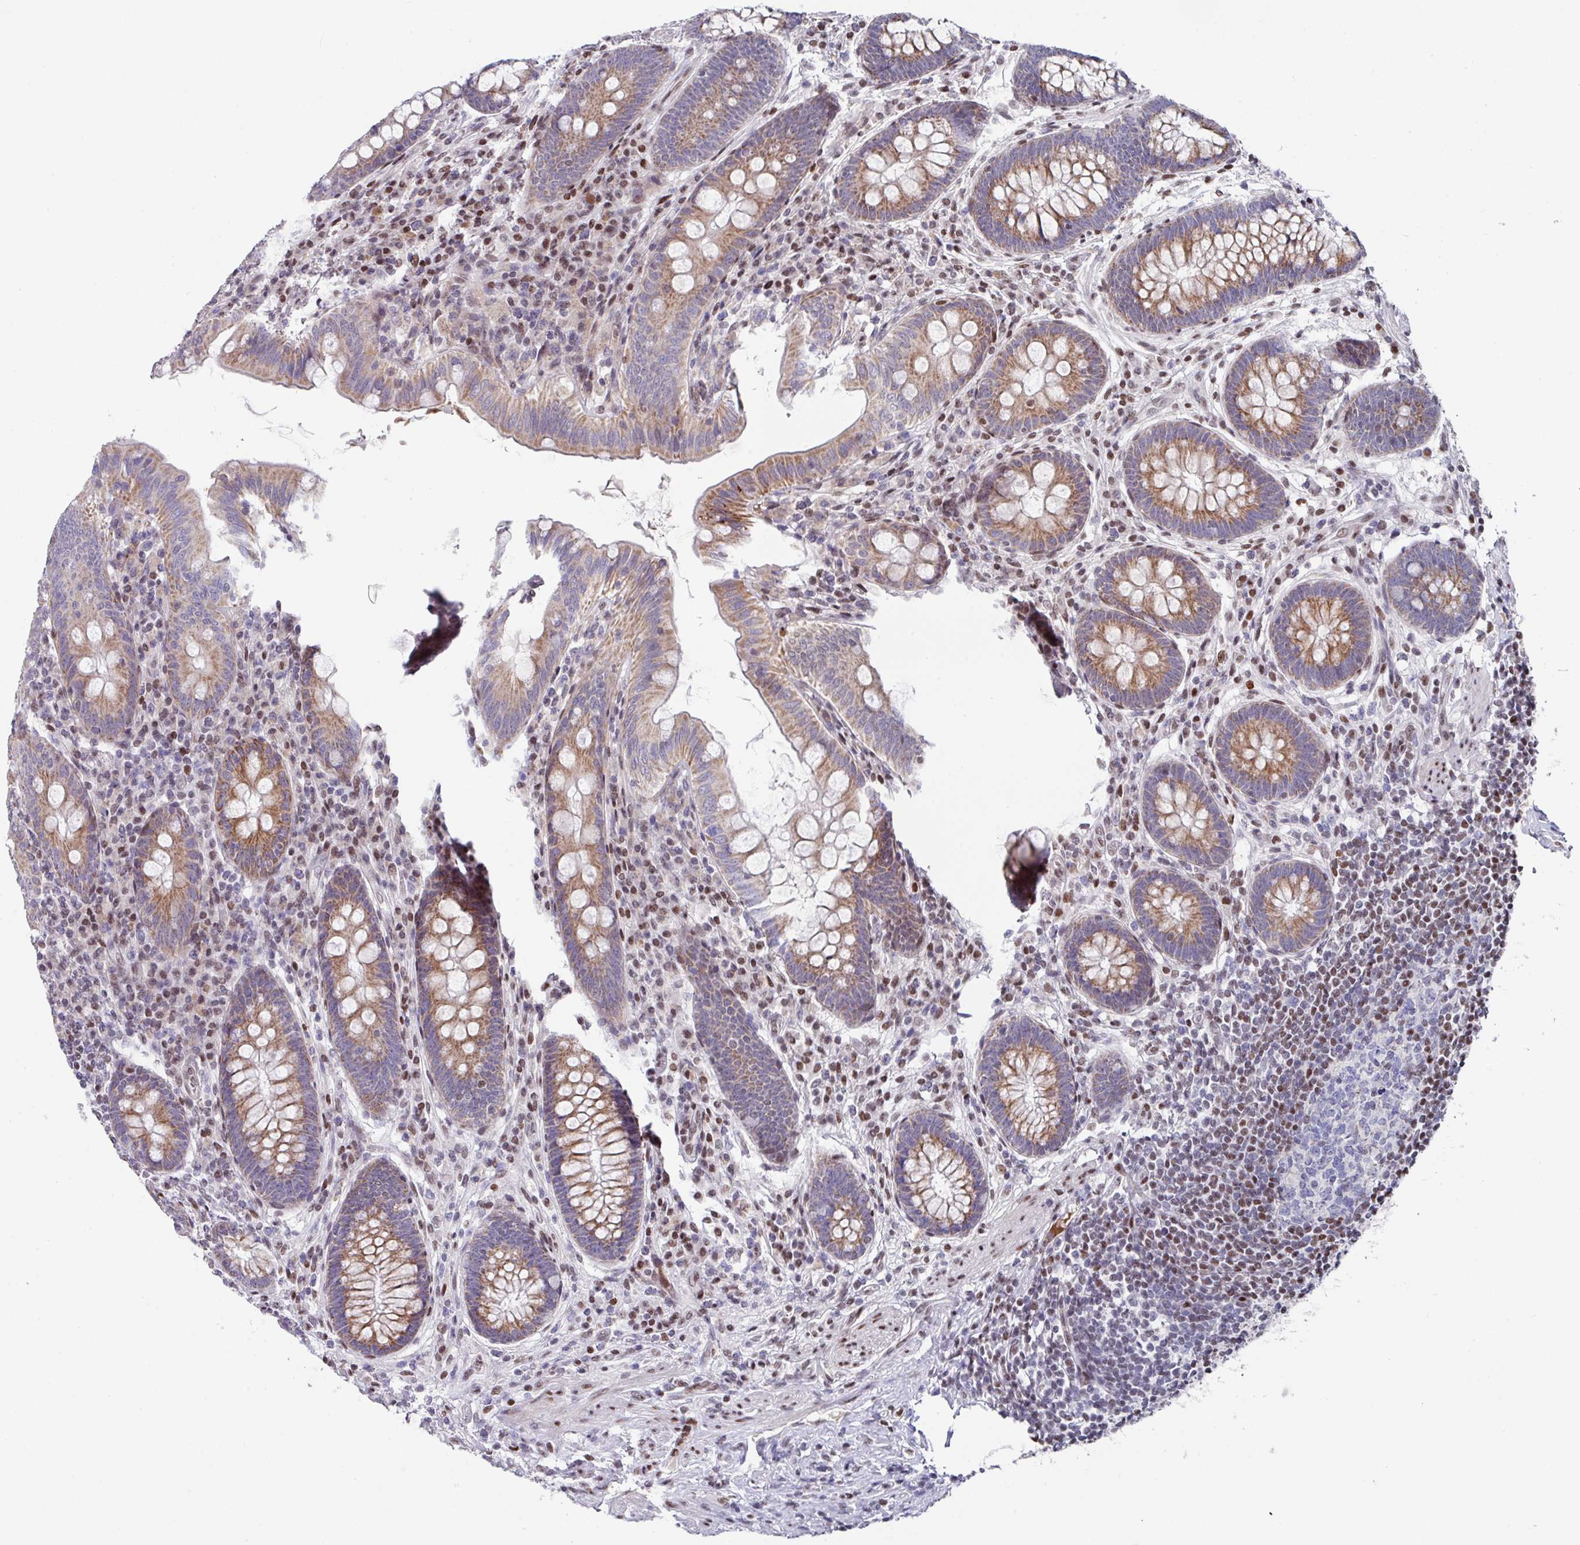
{"staining": {"intensity": "moderate", "quantity": "25%-75%", "location": "cytoplasmic/membranous"}, "tissue": "appendix", "cell_type": "Glandular cells", "image_type": "normal", "snomed": [{"axis": "morphology", "description": "Normal tissue, NOS"}, {"axis": "topography", "description": "Appendix"}], "caption": "The photomicrograph reveals immunohistochemical staining of normal appendix. There is moderate cytoplasmic/membranous expression is seen in about 25%-75% of glandular cells. The staining is performed using DAB (3,3'-diaminobenzidine) brown chromogen to label protein expression. The nuclei are counter-stained blue using hematoxylin.", "gene": "CBX7", "patient": {"sex": "male", "age": 71}}